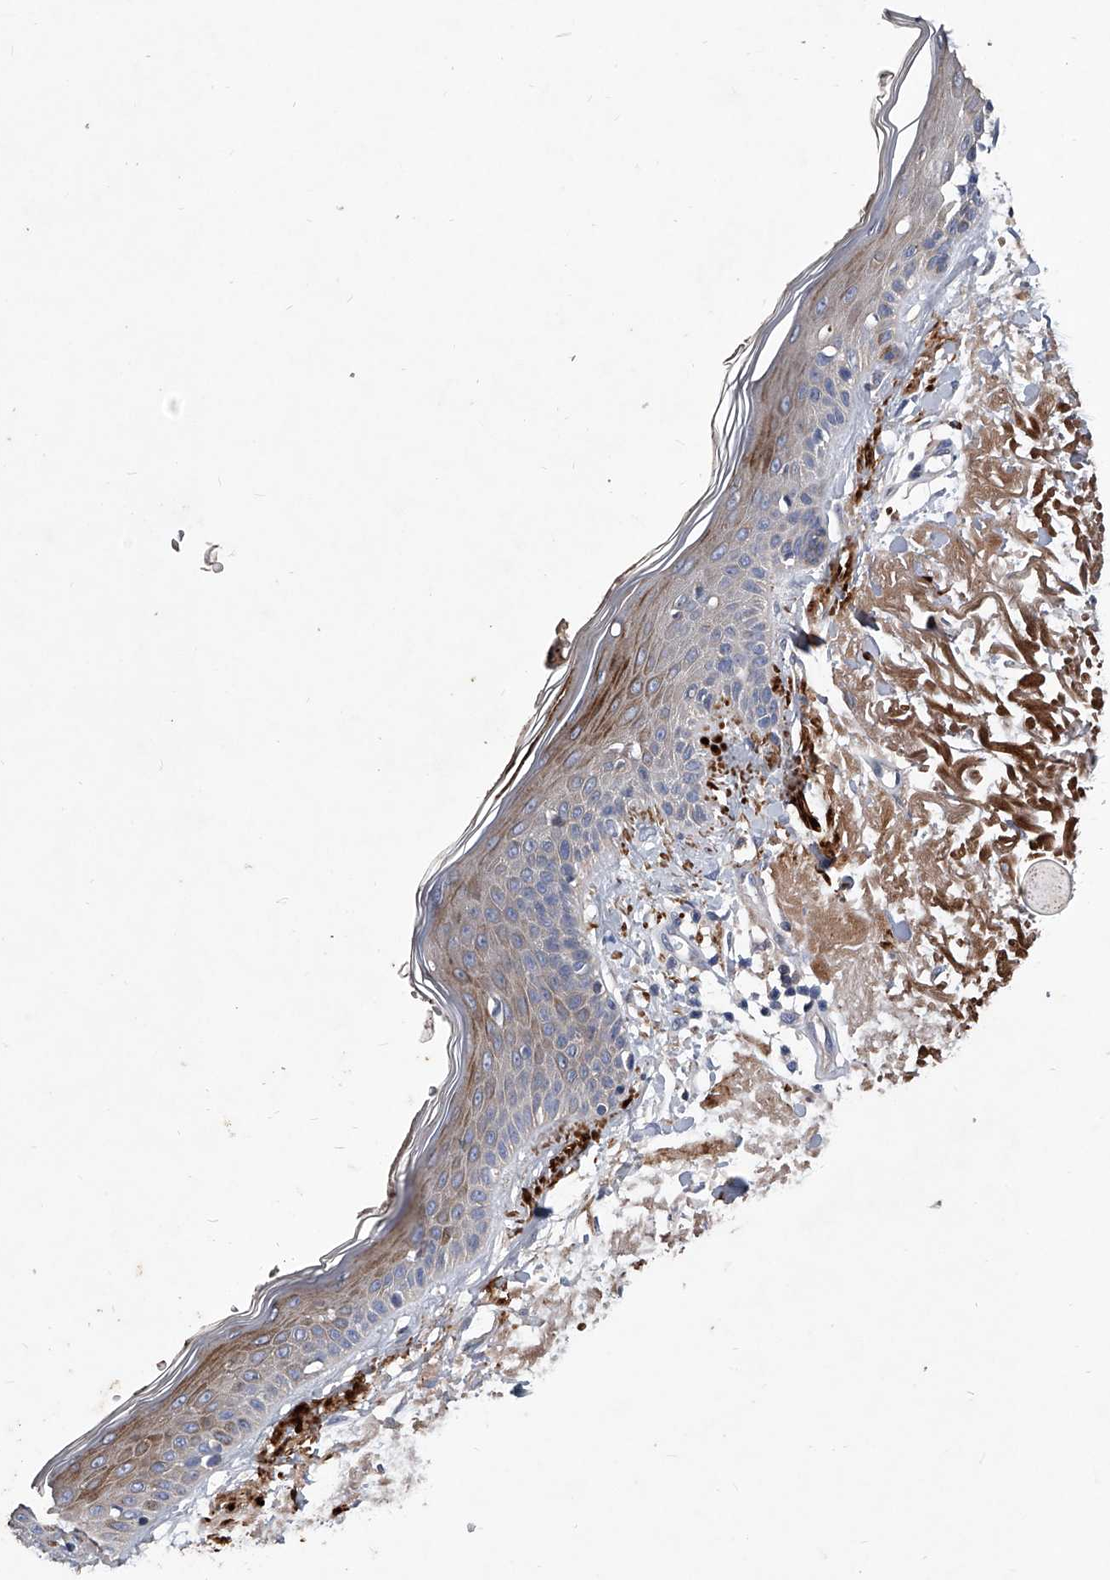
{"staining": {"intensity": "weak", "quantity": "25%-75%", "location": "cytoplasmic/membranous"}, "tissue": "skin", "cell_type": "Fibroblasts", "image_type": "normal", "snomed": [{"axis": "morphology", "description": "Normal tissue, NOS"}, {"axis": "topography", "description": "Skin"}, {"axis": "topography", "description": "Skeletal muscle"}], "caption": "DAB (3,3'-diaminobenzidine) immunohistochemical staining of benign skin displays weak cytoplasmic/membranous protein expression in approximately 25%-75% of fibroblasts.", "gene": "C5", "patient": {"sex": "male", "age": 83}}